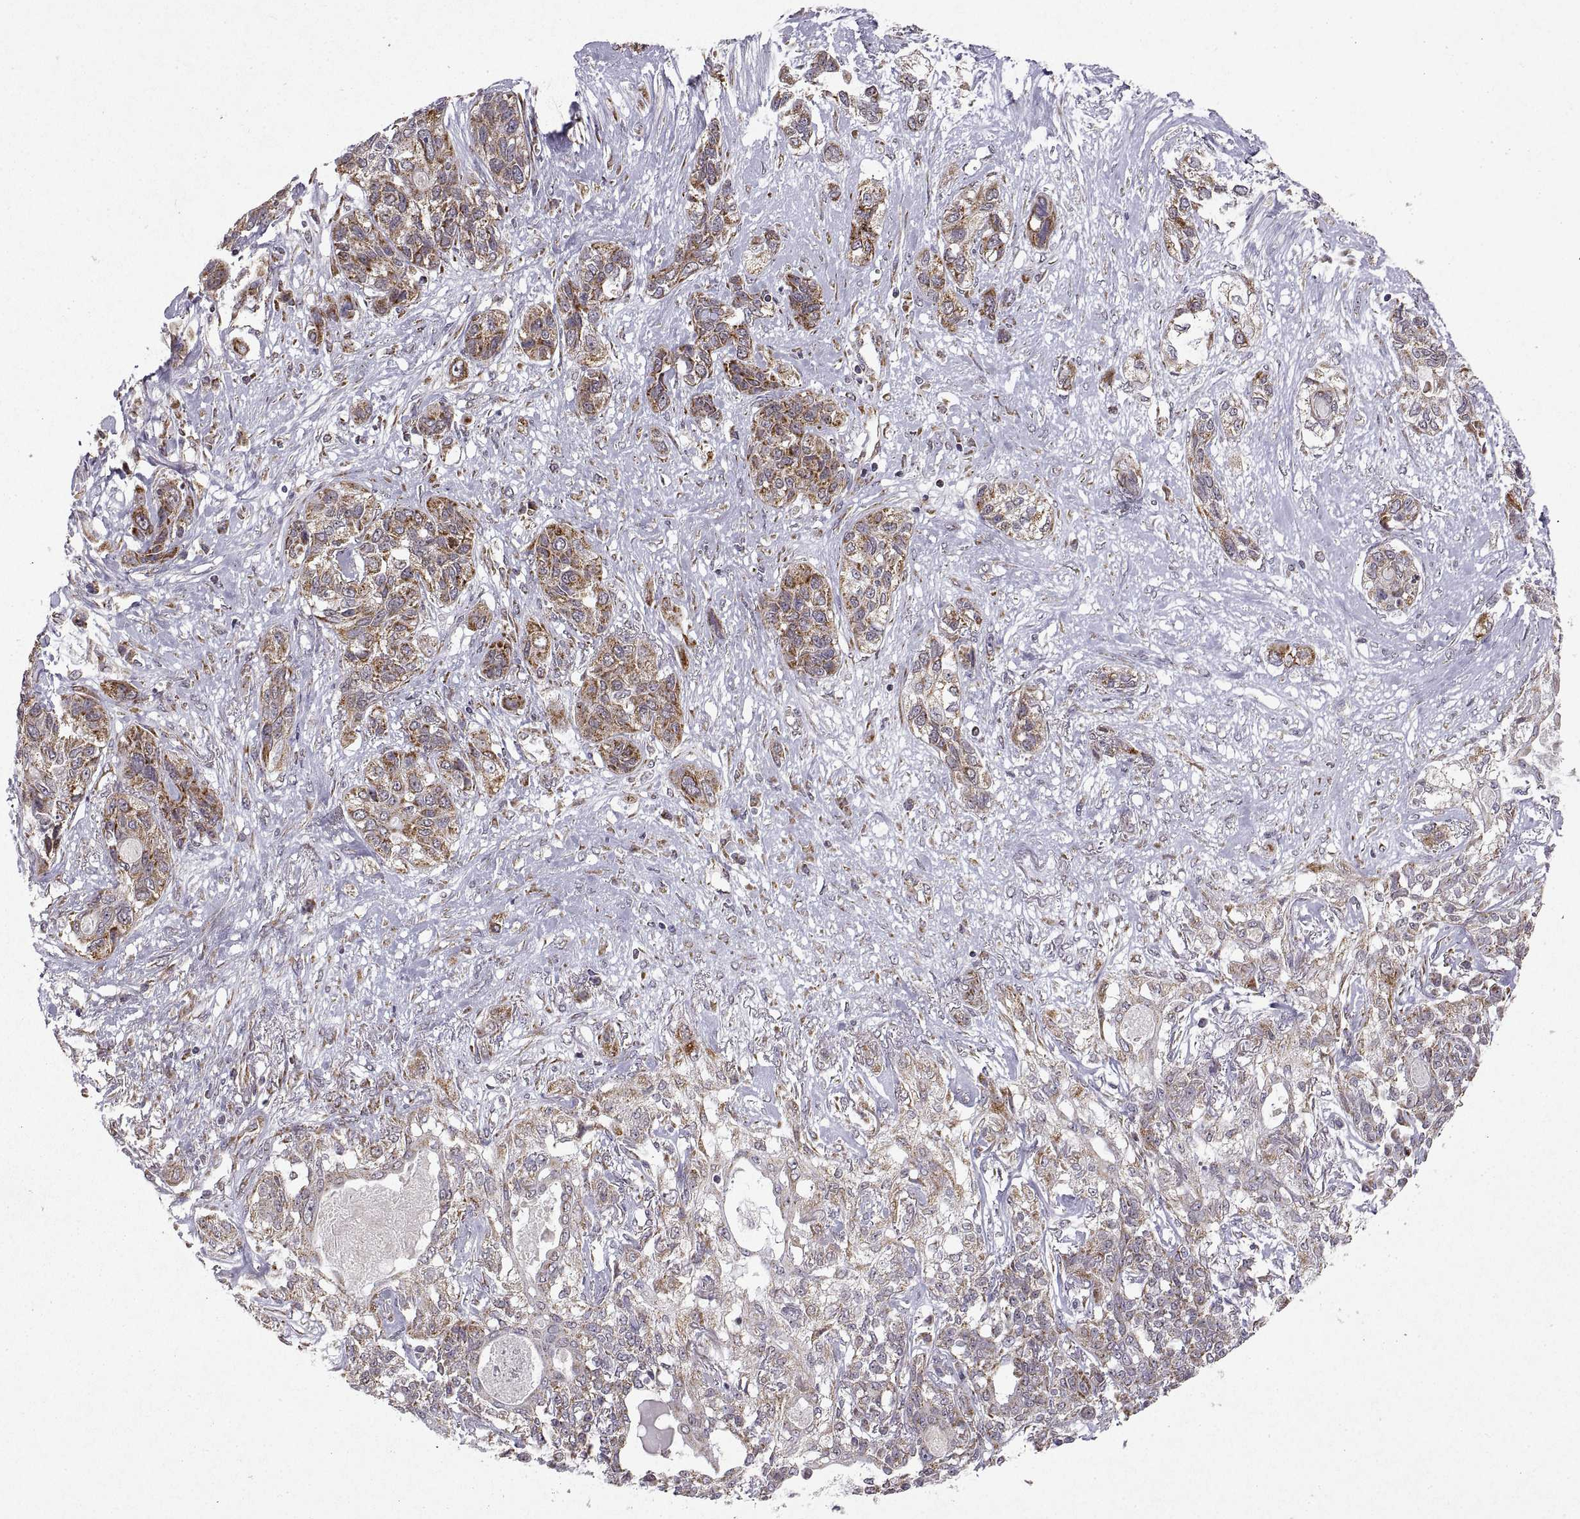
{"staining": {"intensity": "moderate", "quantity": "25%-75%", "location": "cytoplasmic/membranous"}, "tissue": "lung cancer", "cell_type": "Tumor cells", "image_type": "cancer", "snomed": [{"axis": "morphology", "description": "Squamous cell carcinoma, NOS"}, {"axis": "topography", "description": "Lung"}], "caption": "Lung cancer tissue exhibits moderate cytoplasmic/membranous positivity in approximately 25%-75% of tumor cells, visualized by immunohistochemistry. (Brightfield microscopy of DAB IHC at high magnification).", "gene": "MANBAL", "patient": {"sex": "female", "age": 70}}